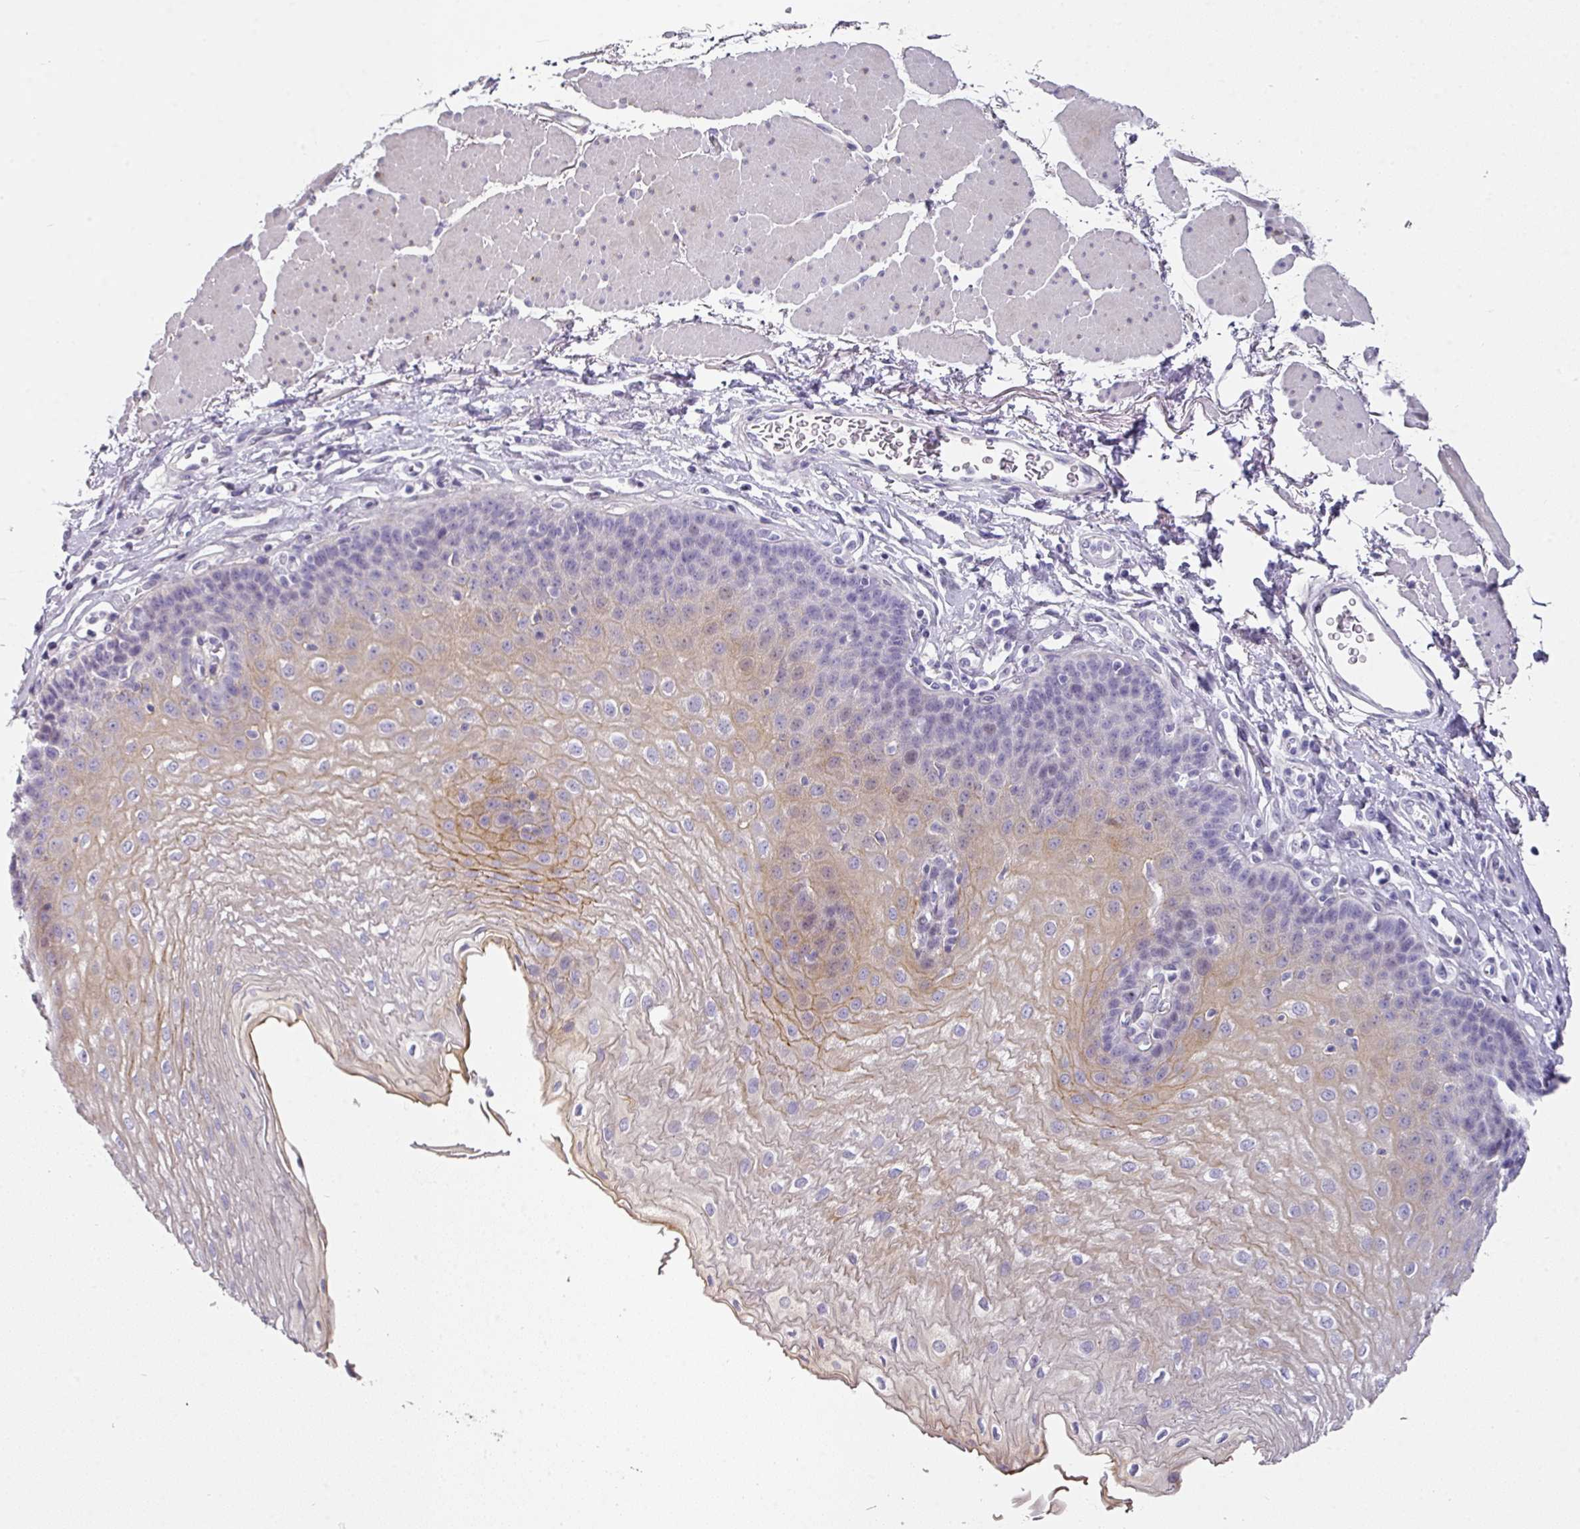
{"staining": {"intensity": "moderate", "quantity": "<25%", "location": "cytoplasmic/membranous"}, "tissue": "esophagus", "cell_type": "Squamous epithelial cells", "image_type": "normal", "snomed": [{"axis": "morphology", "description": "Normal tissue, NOS"}, {"axis": "topography", "description": "Esophagus"}], "caption": "Immunohistochemistry (IHC) of unremarkable esophagus displays low levels of moderate cytoplasmic/membranous expression in approximately <25% of squamous epithelial cells. (DAB IHC with brightfield microscopy, high magnification).", "gene": "ANKRD29", "patient": {"sex": "female", "age": 81}}